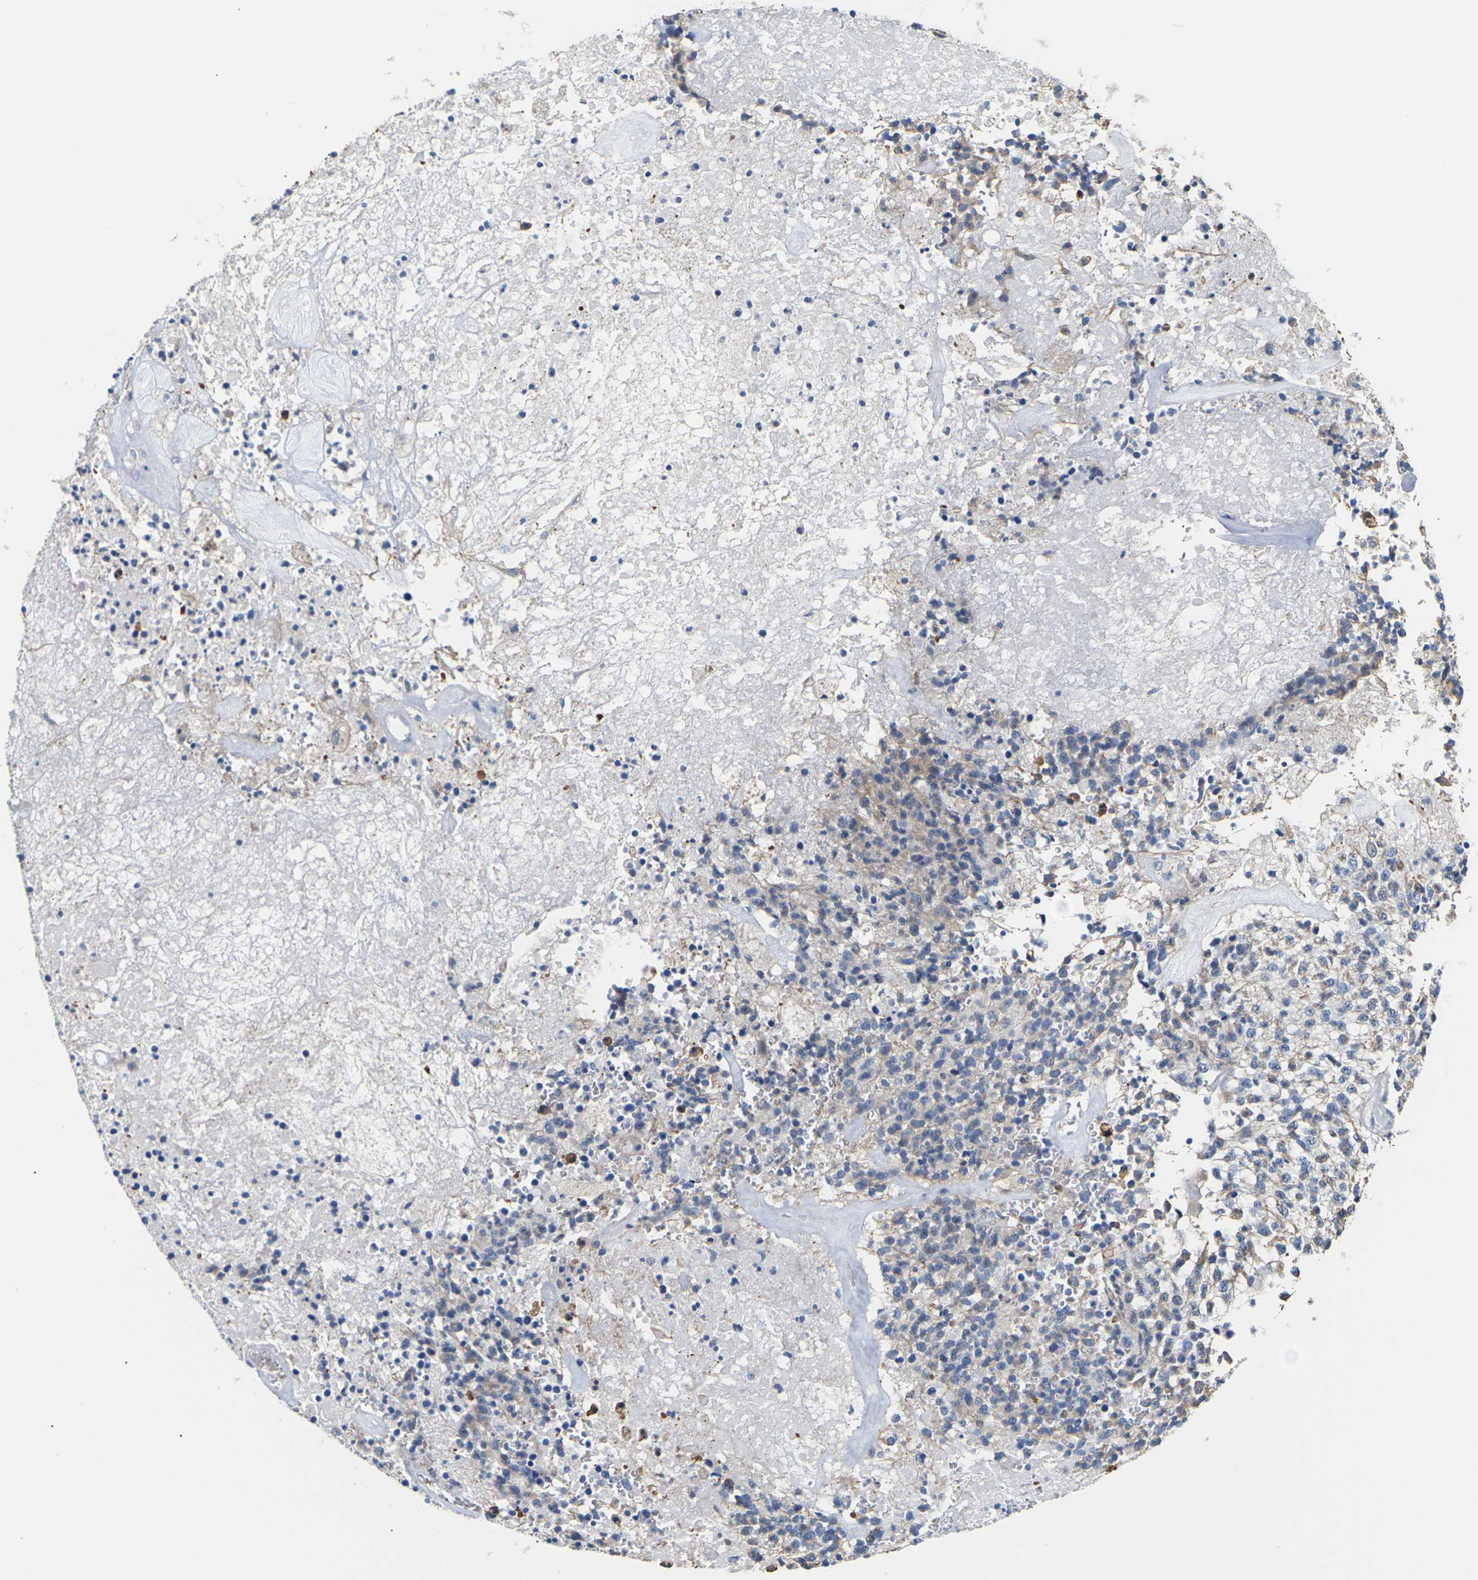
{"staining": {"intensity": "moderate", "quantity": "<25%", "location": "cytoplasmic/membranous"}, "tissue": "glioma", "cell_type": "Tumor cells", "image_type": "cancer", "snomed": [{"axis": "morphology", "description": "Glioma, malignant, High grade"}, {"axis": "topography", "description": "pancreas cauda"}], "caption": "Malignant high-grade glioma tissue exhibits moderate cytoplasmic/membranous expression in approximately <25% of tumor cells", "gene": "TMCO4", "patient": {"sex": "male", "age": 60}}